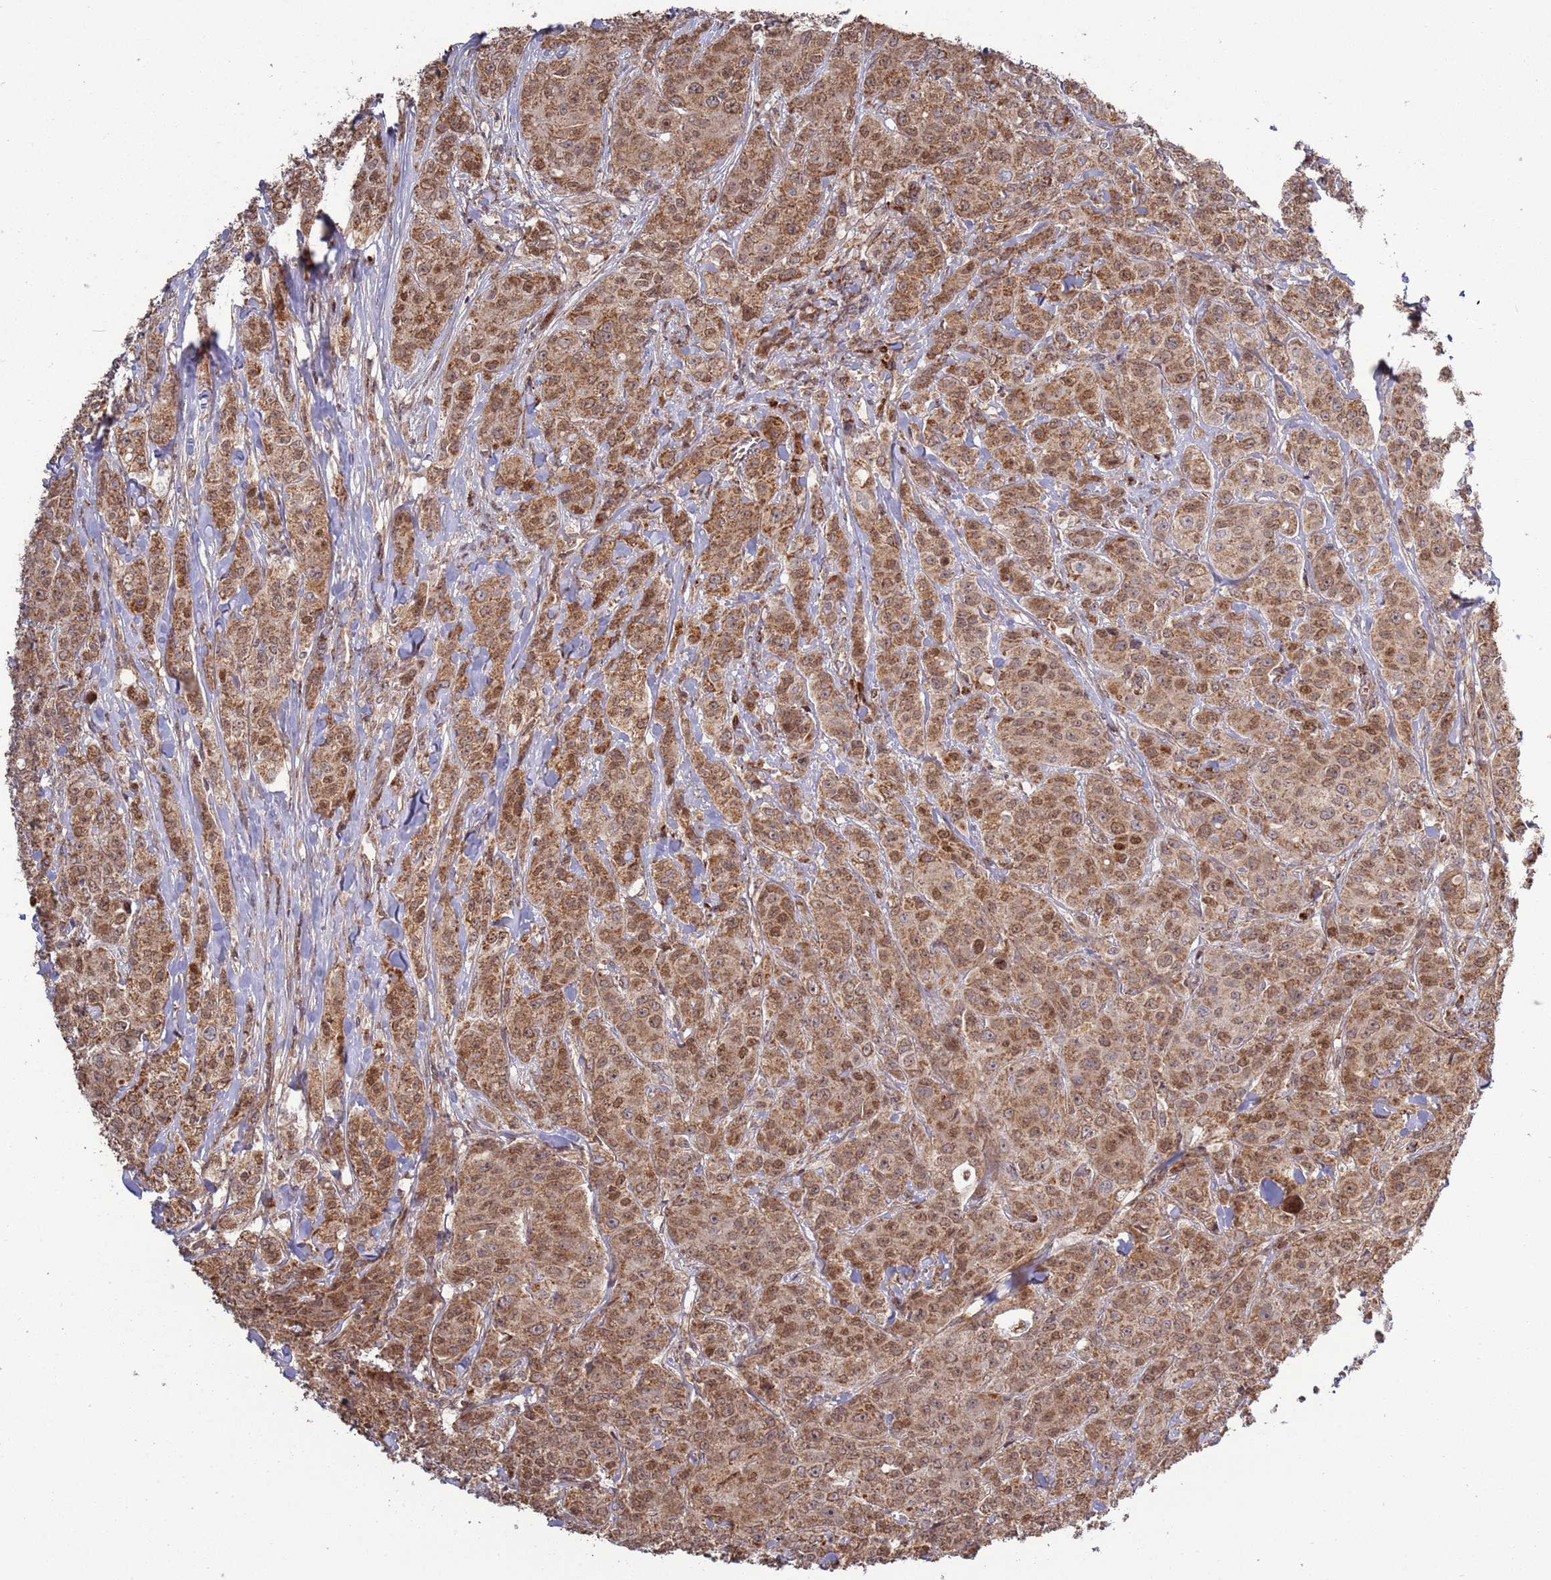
{"staining": {"intensity": "moderate", "quantity": ">75%", "location": "cytoplasmic/membranous,nuclear"}, "tissue": "breast cancer", "cell_type": "Tumor cells", "image_type": "cancer", "snomed": [{"axis": "morphology", "description": "Duct carcinoma"}, {"axis": "topography", "description": "Breast"}], "caption": "Immunohistochemistry (IHC) of human breast cancer demonstrates medium levels of moderate cytoplasmic/membranous and nuclear staining in approximately >75% of tumor cells. Immunohistochemistry stains the protein of interest in brown and the nuclei are stained blue.", "gene": "RCOR2", "patient": {"sex": "female", "age": 43}}